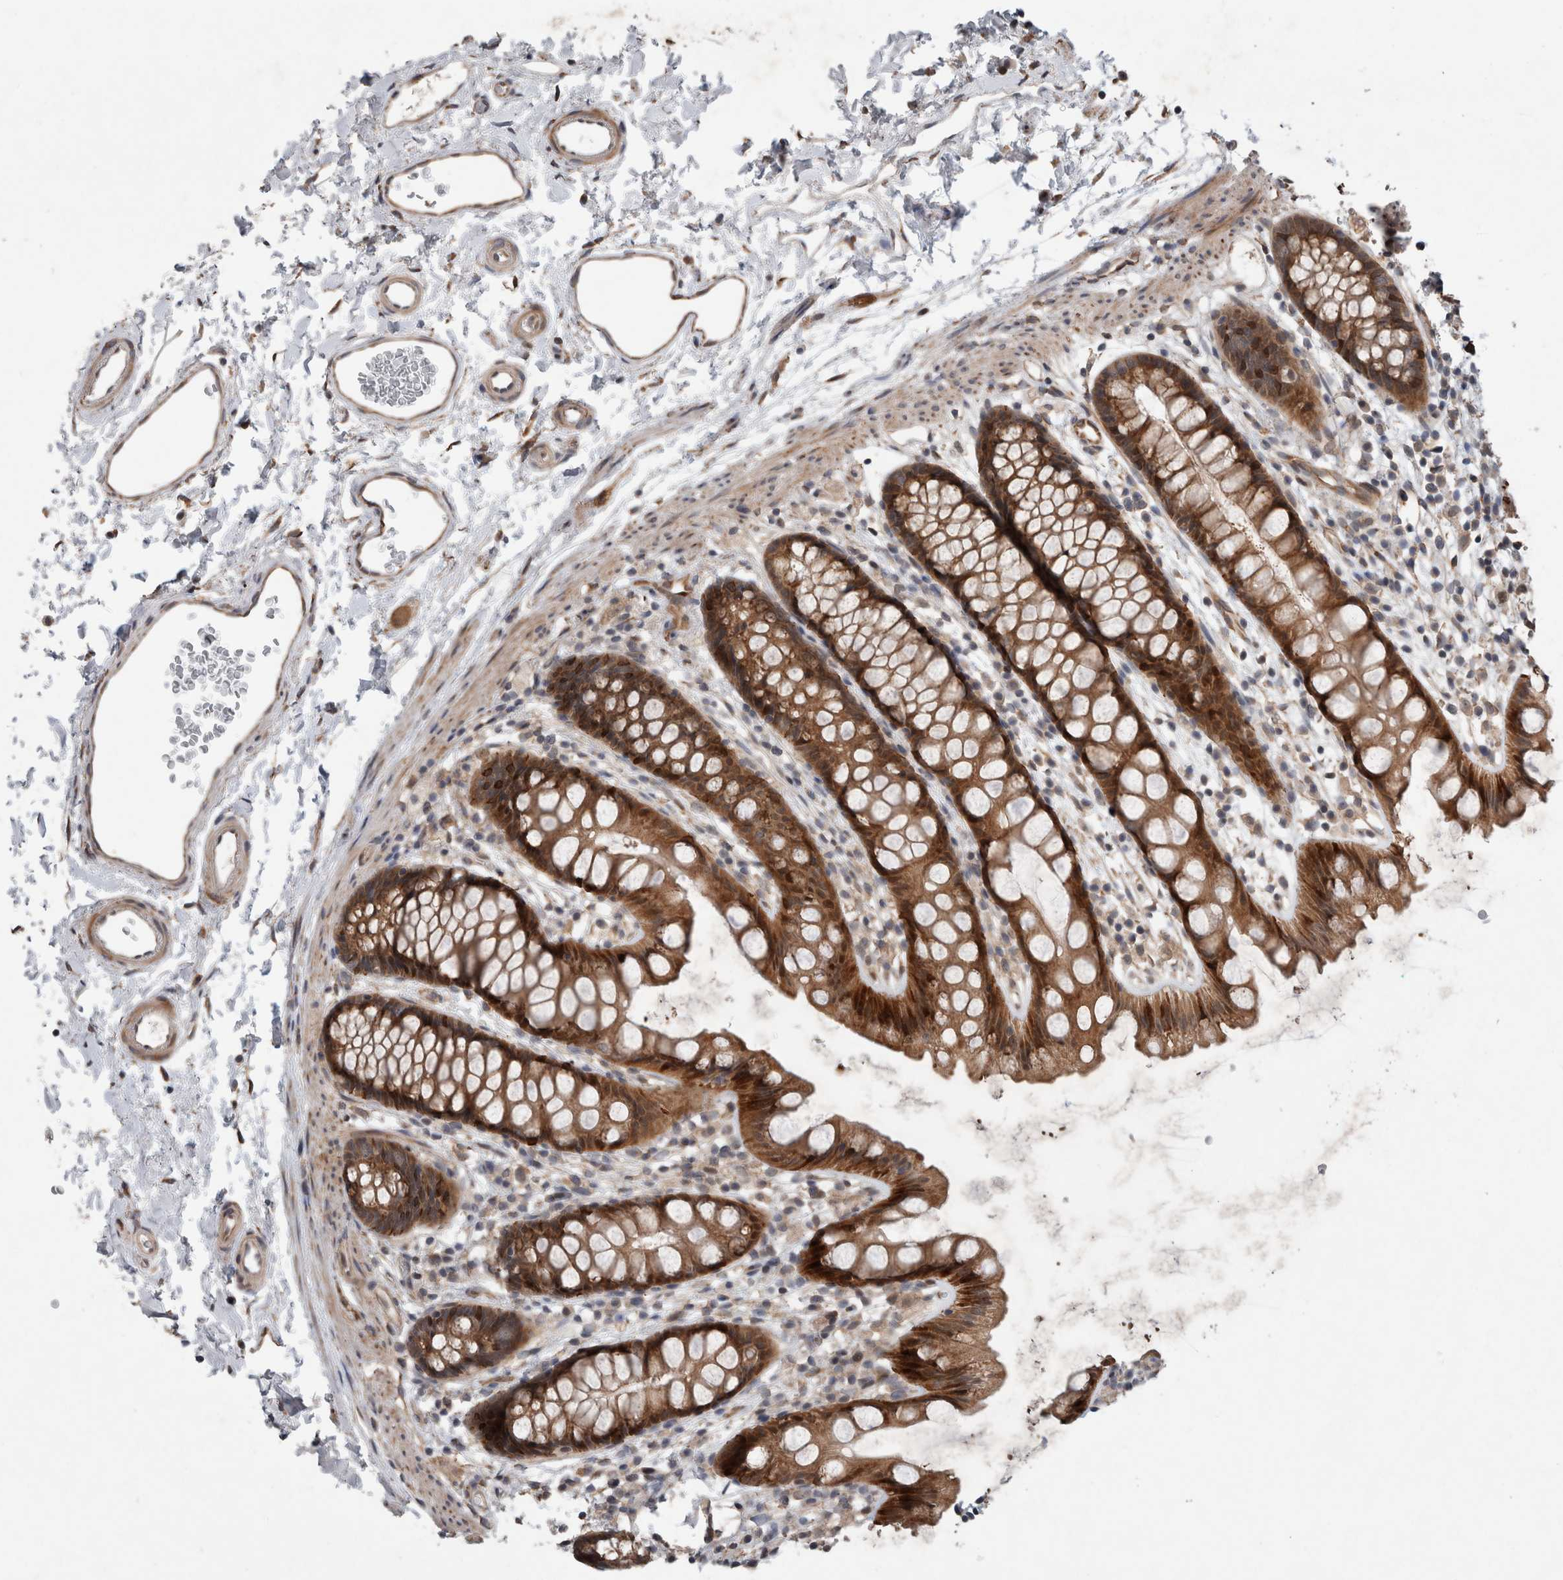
{"staining": {"intensity": "moderate", "quantity": ">75%", "location": "cytoplasmic/membranous,nuclear"}, "tissue": "rectum", "cell_type": "Glandular cells", "image_type": "normal", "snomed": [{"axis": "morphology", "description": "Normal tissue, NOS"}, {"axis": "topography", "description": "Rectum"}], "caption": "Unremarkable rectum was stained to show a protein in brown. There is medium levels of moderate cytoplasmic/membranous,nuclear staining in approximately >75% of glandular cells. Nuclei are stained in blue.", "gene": "GIMAP6", "patient": {"sex": "female", "age": 65}}